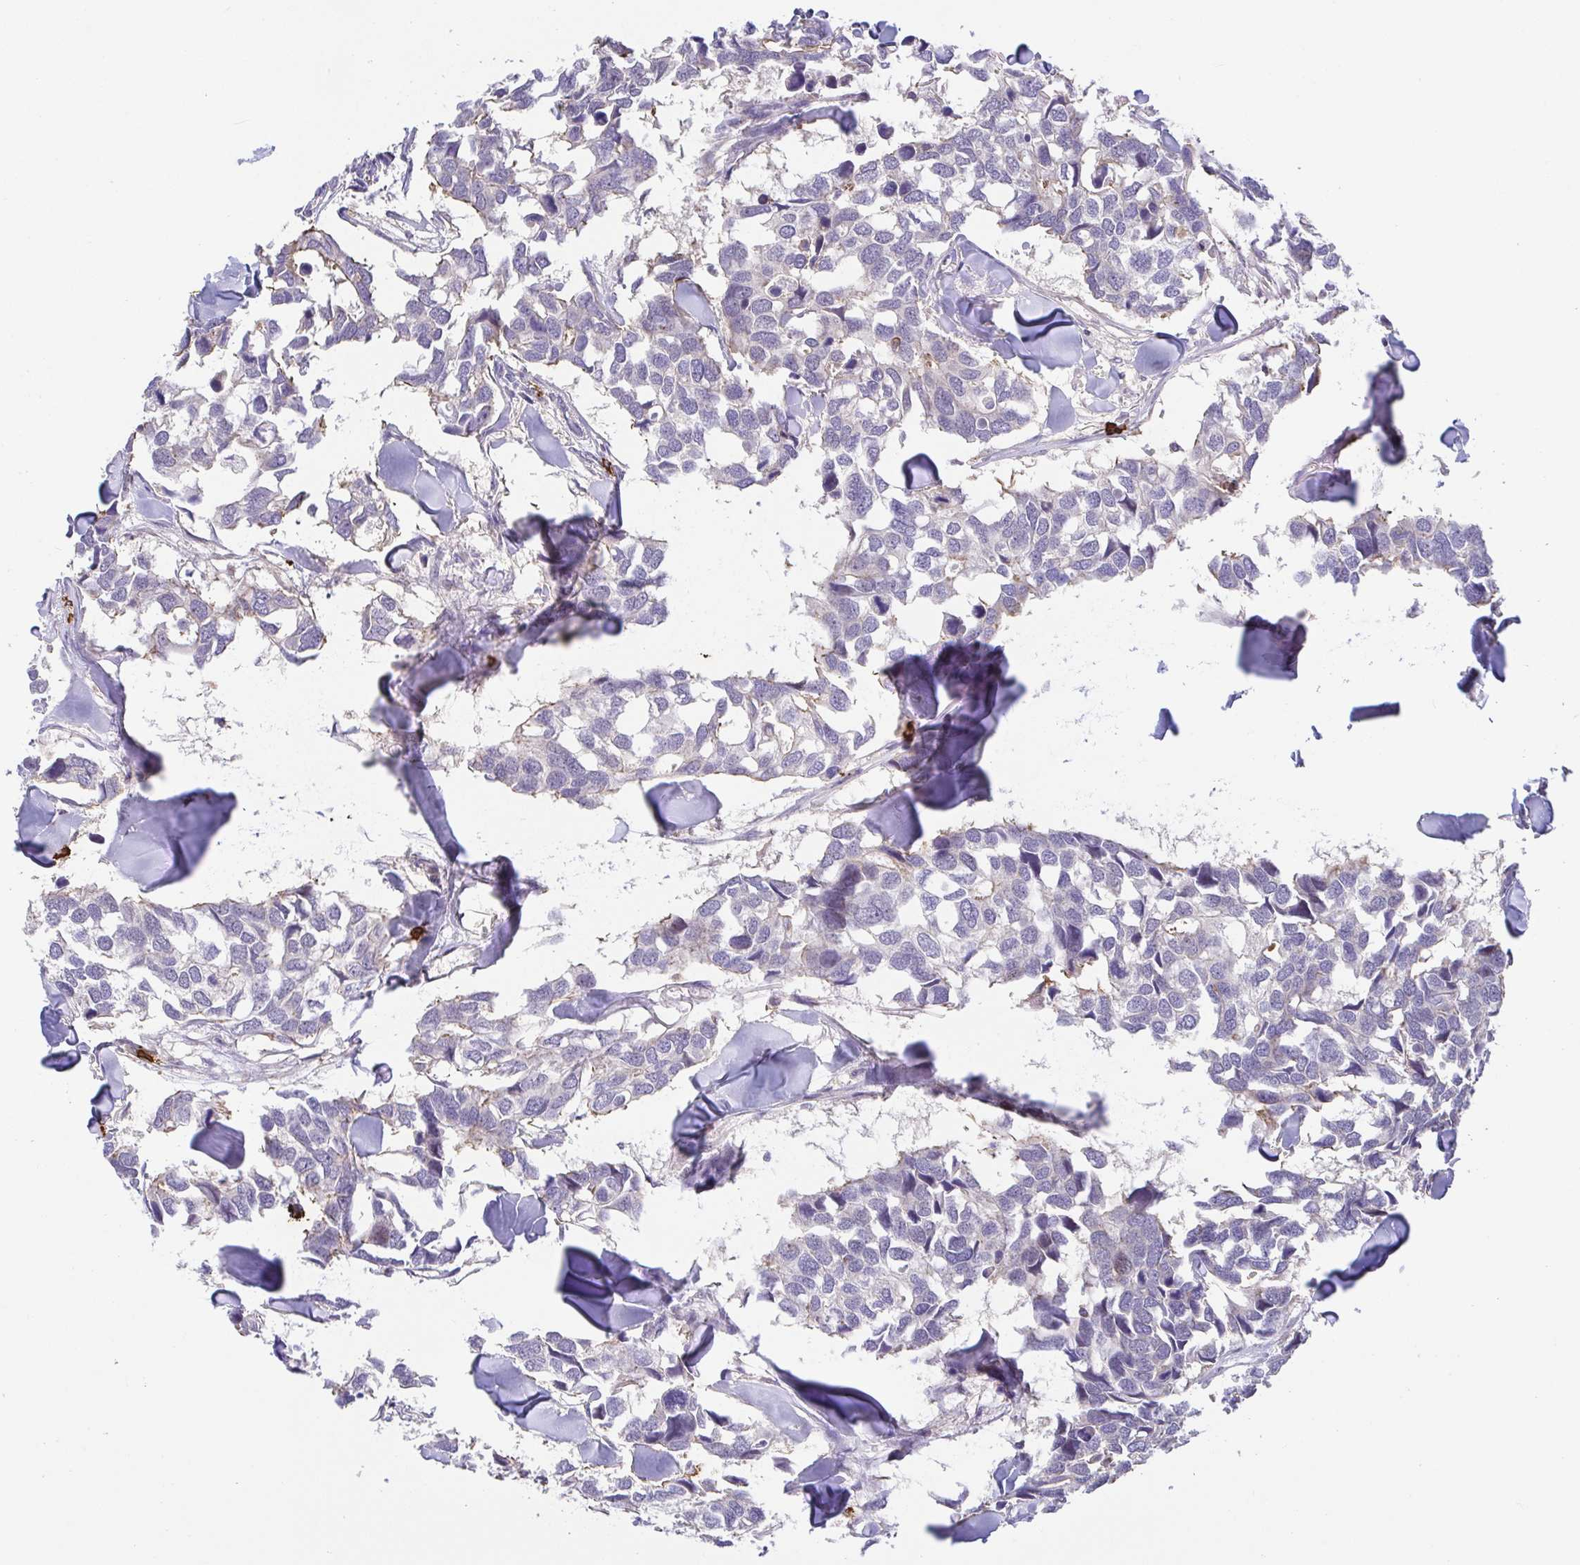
{"staining": {"intensity": "negative", "quantity": "none", "location": "none"}, "tissue": "breast cancer", "cell_type": "Tumor cells", "image_type": "cancer", "snomed": [{"axis": "morphology", "description": "Duct carcinoma"}, {"axis": "topography", "description": "Breast"}], "caption": "Immunohistochemical staining of breast invasive ductal carcinoma shows no significant staining in tumor cells. (DAB immunohistochemistry (IHC) with hematoxylin counter stain).", "gene": "PREPL", "patient": {"sex": "female", "age": 83}}